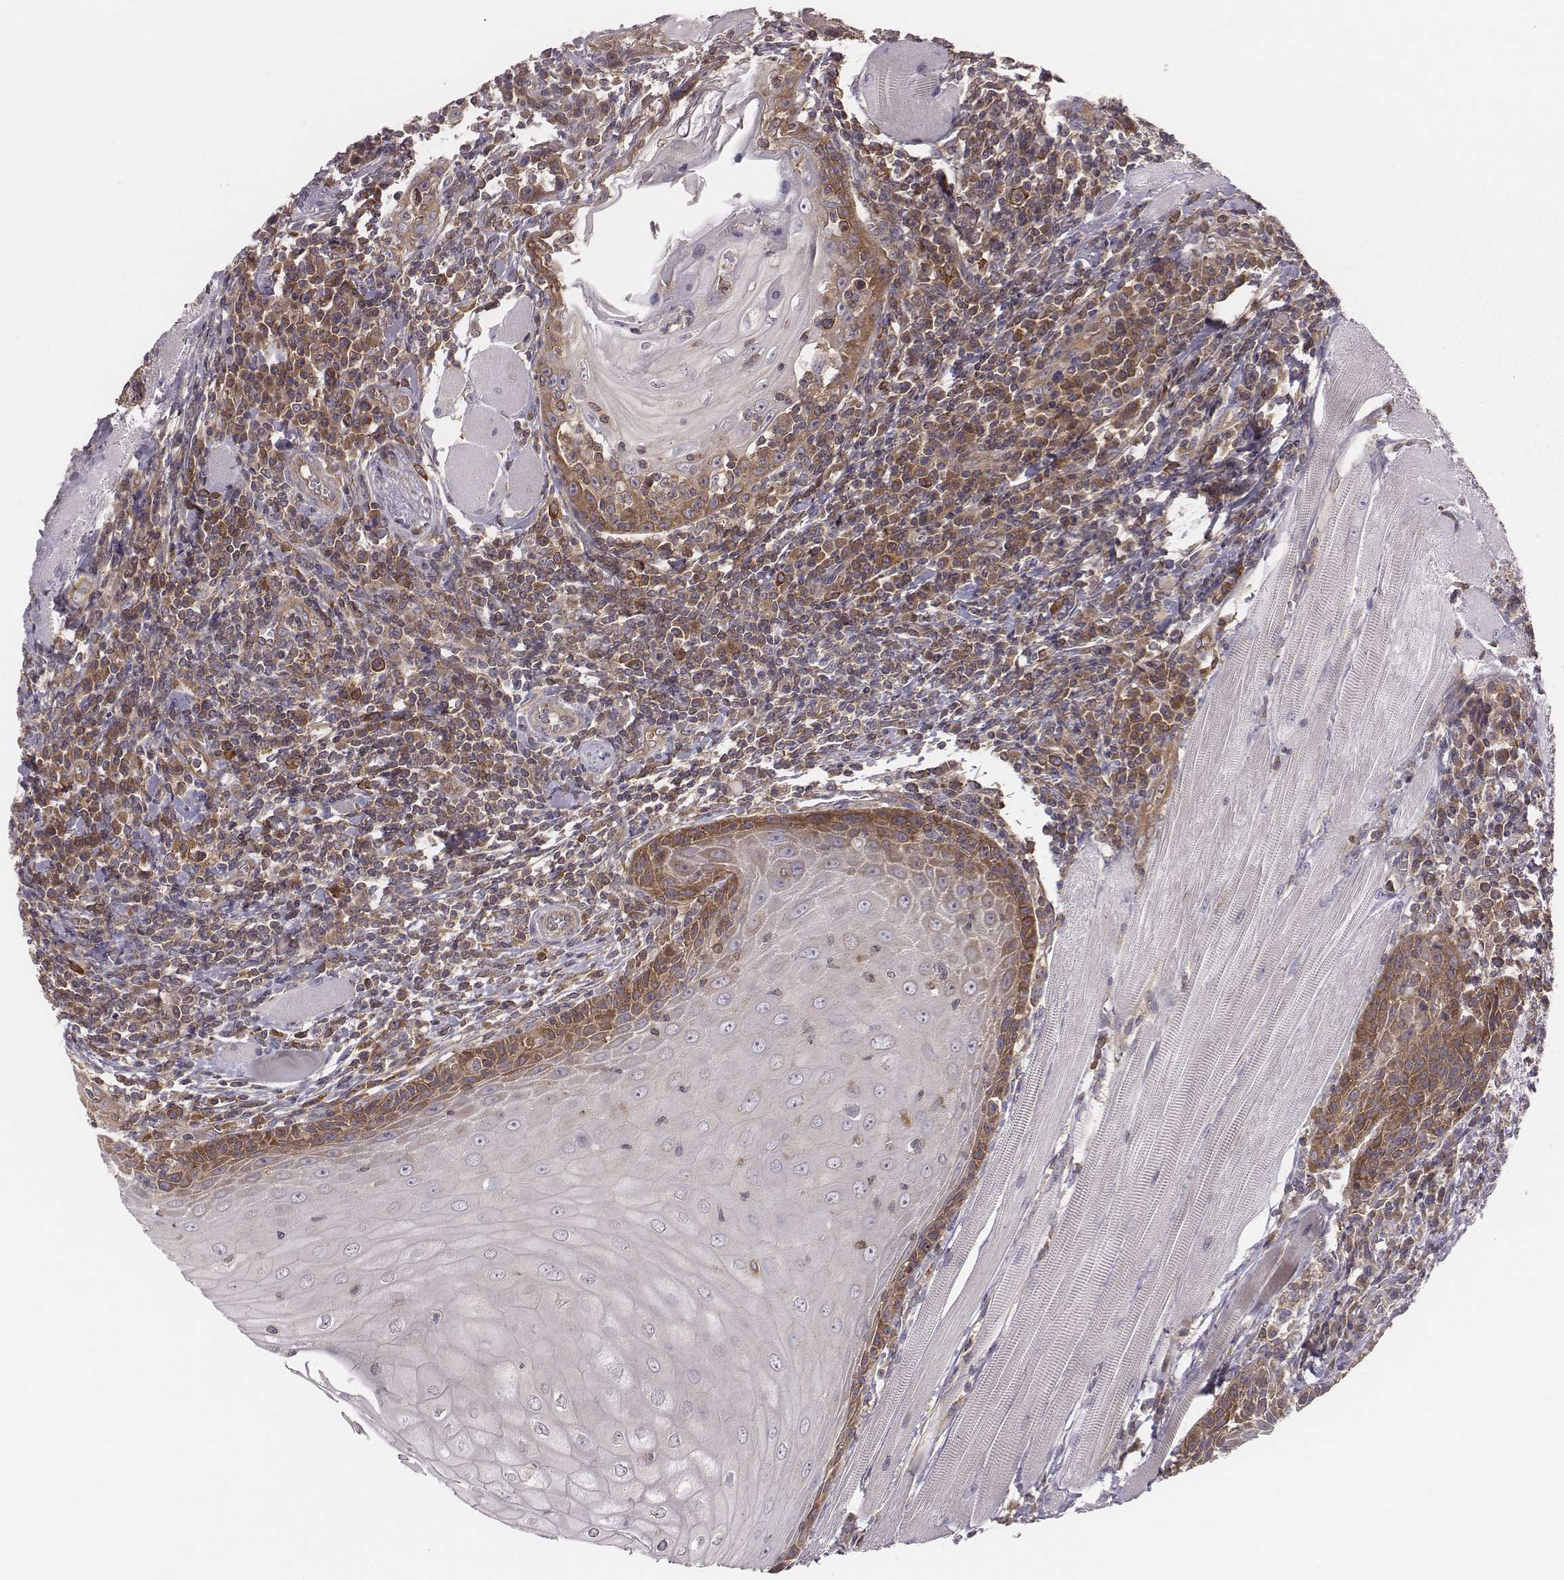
{"staining": {"intensity": "moderate", "quantity": "25%-75%", "location": "cytoplasmic/membranous"}, "tissue": "head and neck cancer", "cell_type": "Tumor cells", "image_type": "cancer", "snomed": [{"axis": "morphology", "description": "Normal tissue, NOS"}, {"axis": "morphology", "description": "Squamous cell carcinoma, NOS"}, {"axis": "topography", "description": "Oral tissue"}, {"axis": "topography", "description": "Head-Neck"}], "caption": "An immunohistochemistry (IHC) micrograph of neoplastic tissue is shown. Protein staining in brown highlights moderate cytoplasmic/membranous positivity in head and neck cancer within tumor cells.", "gene": "CAD", "patient": {"sex": "male", "age": 52}}